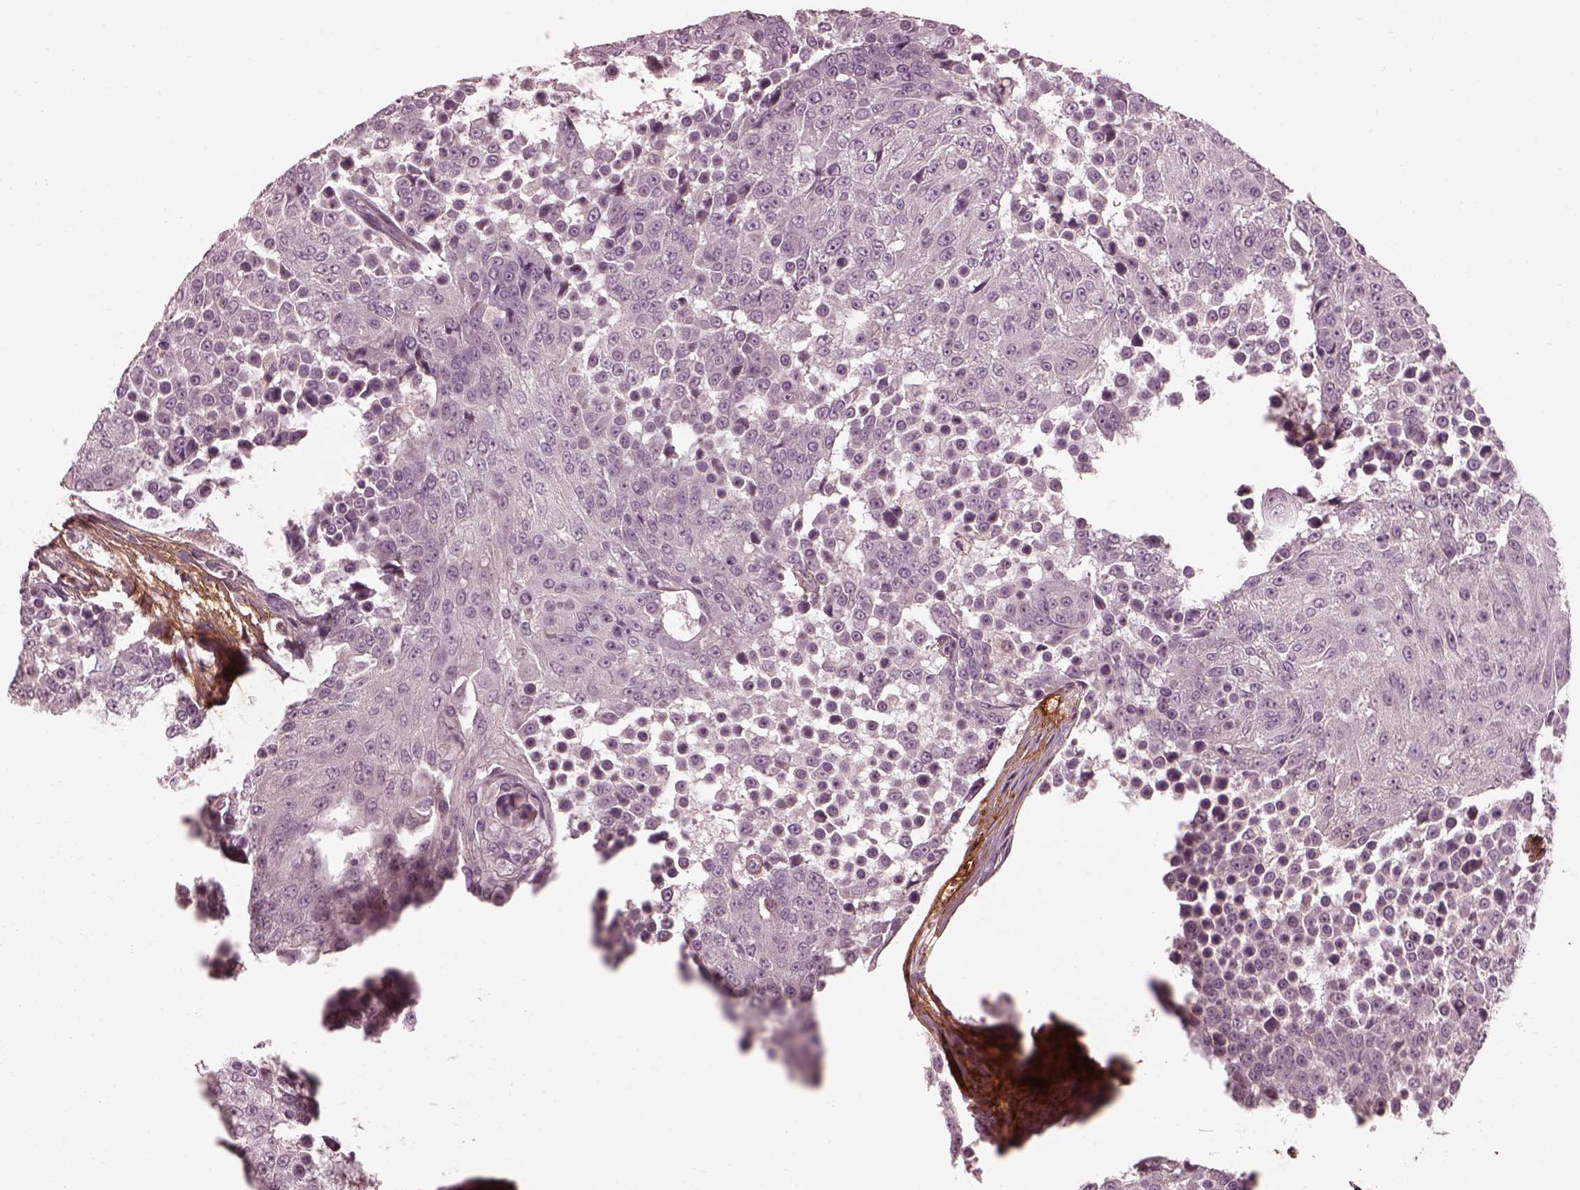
{"staining": {"intensity": "negative", "quantity": "none", "location": "none"}, "tissue": "urothelial cancer", "cell_type": "Tumor cells", "image_type": "cancer", "snomed": [{"axis": "morphology", "description": "Urothelial carcinoma, High grade"}, {"axis": "topography", "description": "Urinary bladder"}], "caption": "Immunohistochemistry (IHC) of human urothelial carcinoma (high-grade) exhibits no staining in tumor cells.", "gene": "EFEMP1", "patient": {"sex": "female", "age": 63}}